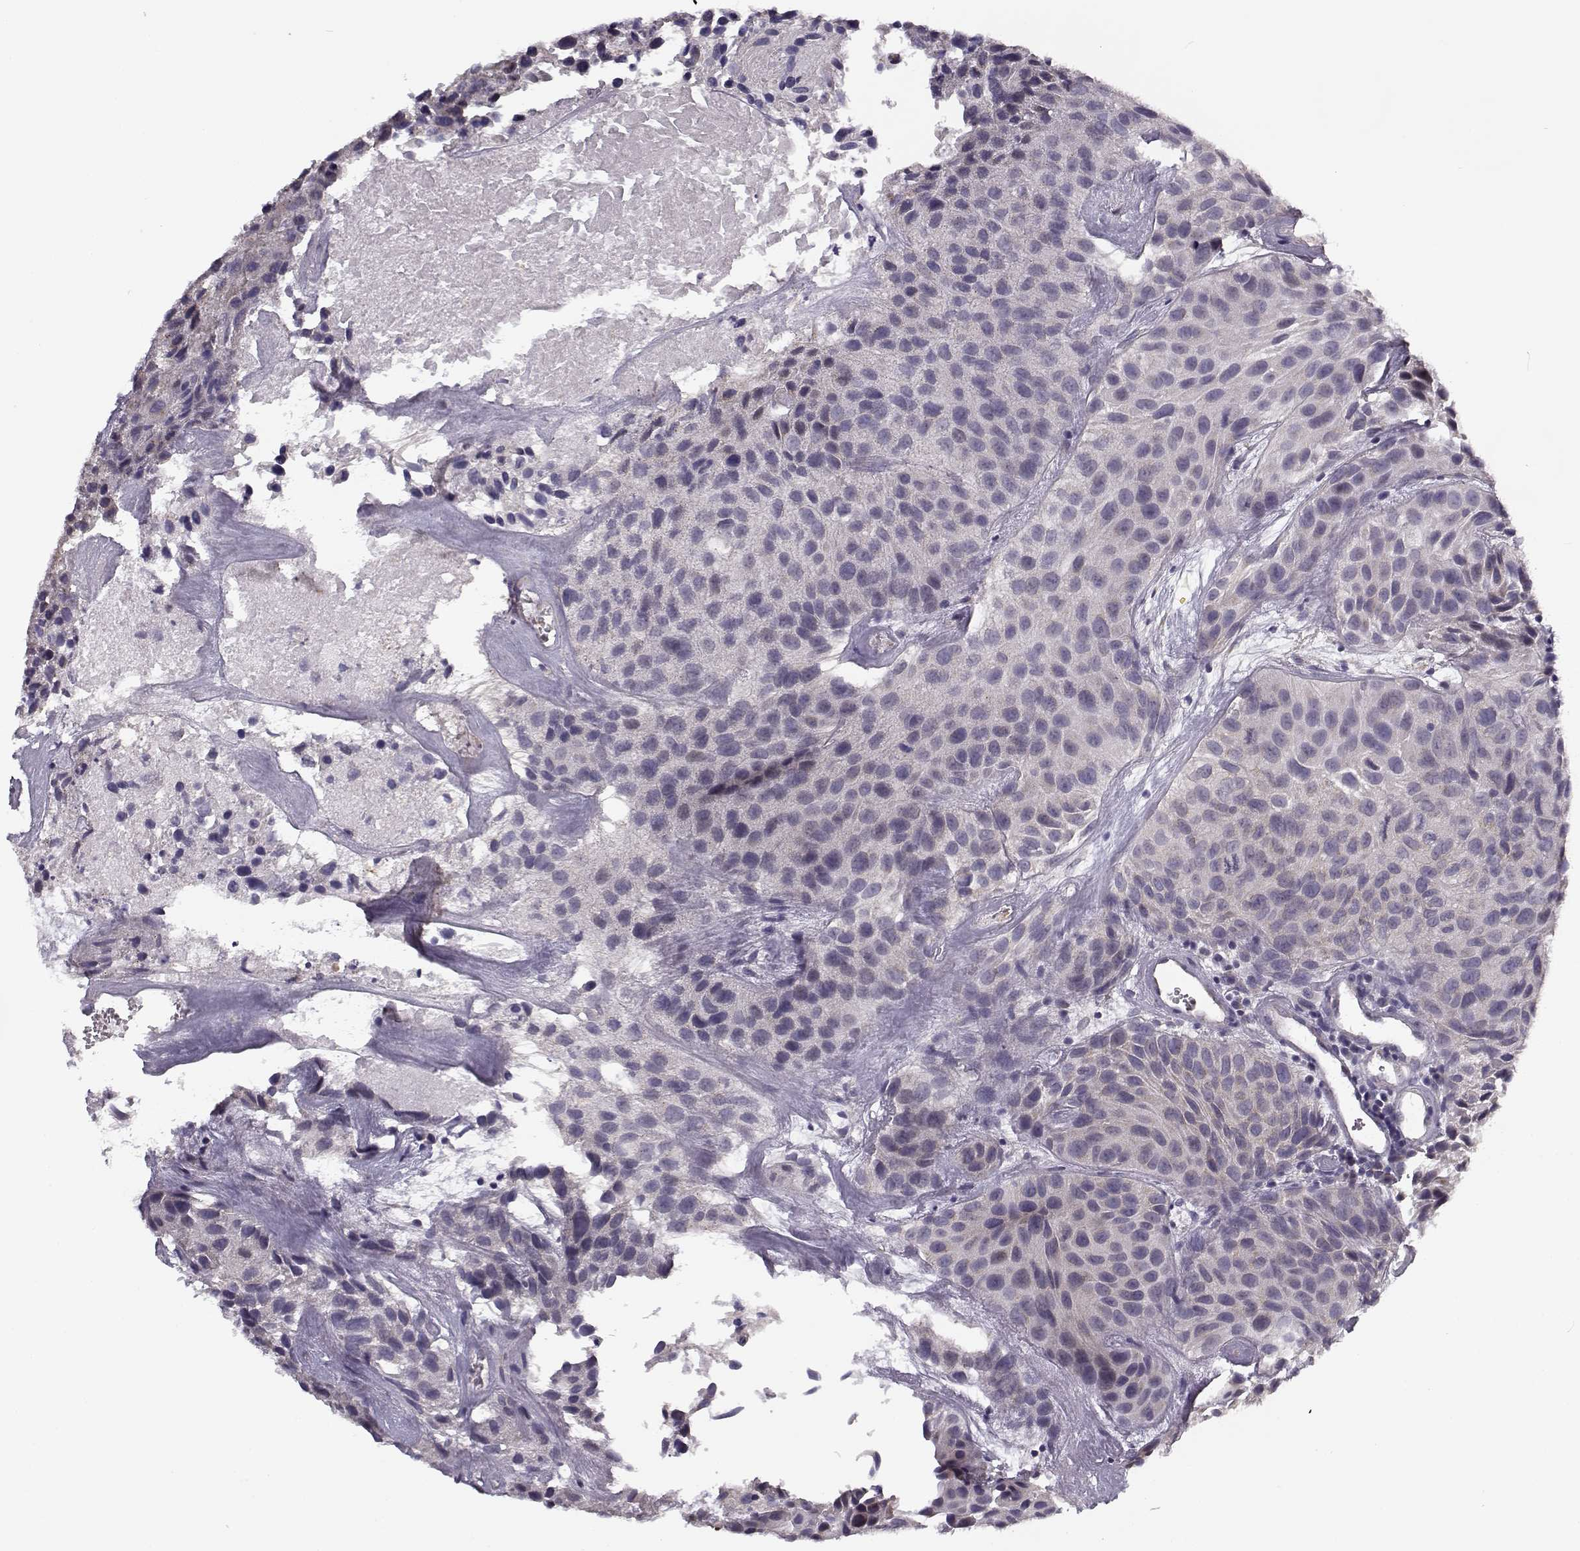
{"staining": {"intensity": "negative", "quantity": "none", "location": "none"}, "tissue": "urothelial cancer", "cell_type": "Tumor cells", "image_type": "cancer", "snomed": [{"axis": "morphology", "description": "Urothelial carcinoma, Low grade"}, {"axis": "topography", "description": "Urinary bladder"}], "caption": "The immunohistochemistry (IHC) histopathology image has no significant staining in tumor cells of low-grade urothelial carcinoma tissue.", "gene": "TMEM145", "patient": {"sex": "female", "age": 87}}